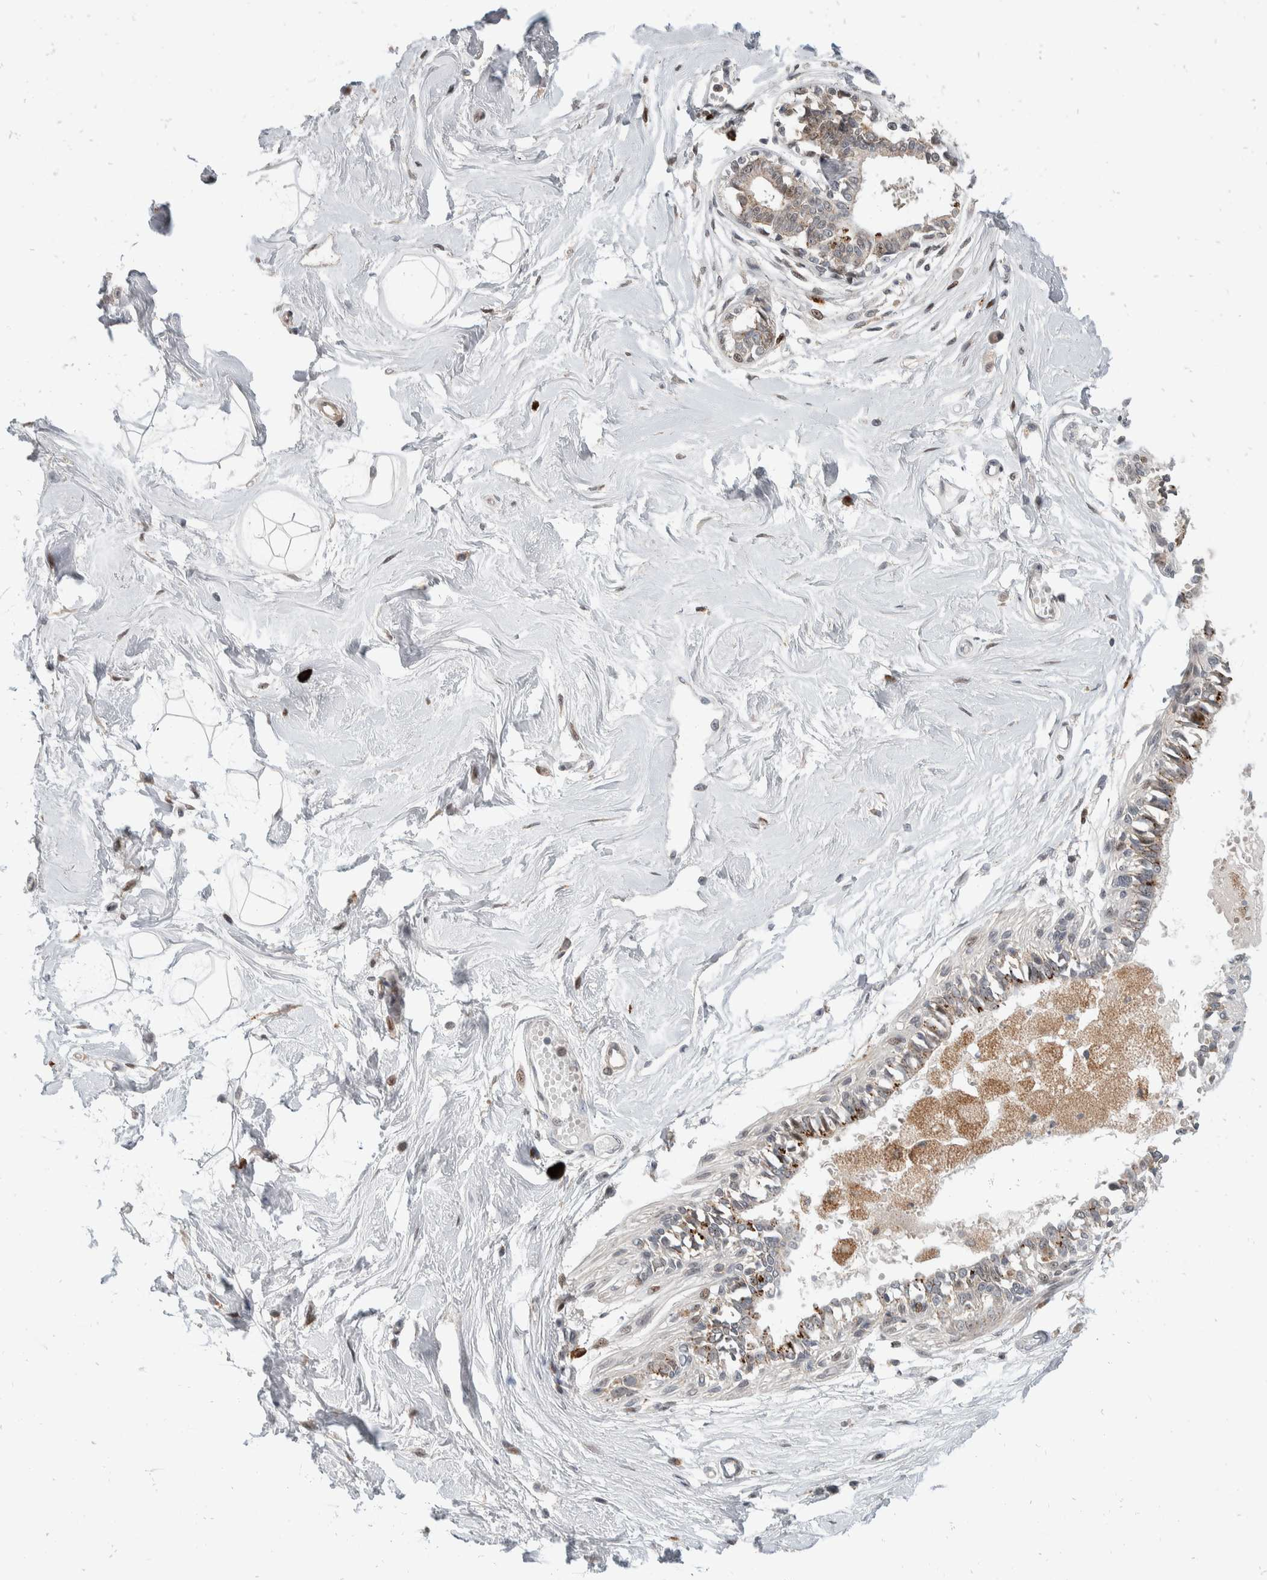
{"staining": {"intensity": "negative", "quantity": "none", "location": "none"}, "tissue": "breast", "cell_type": "Adipocytes", "image_type": "normal", "snomed": [{"axis": "morphology", "description": "Normal tissue, NOS"}, {"axis": "topography", "description": "Breast"}], "caption": "This is a image of IHC staining of unremarkable breast, which shows no staining in adipocytes. Nuclei are stained in blue.", "gene": "ZNF703", "patient": {"sex": "female", "age": 45}}